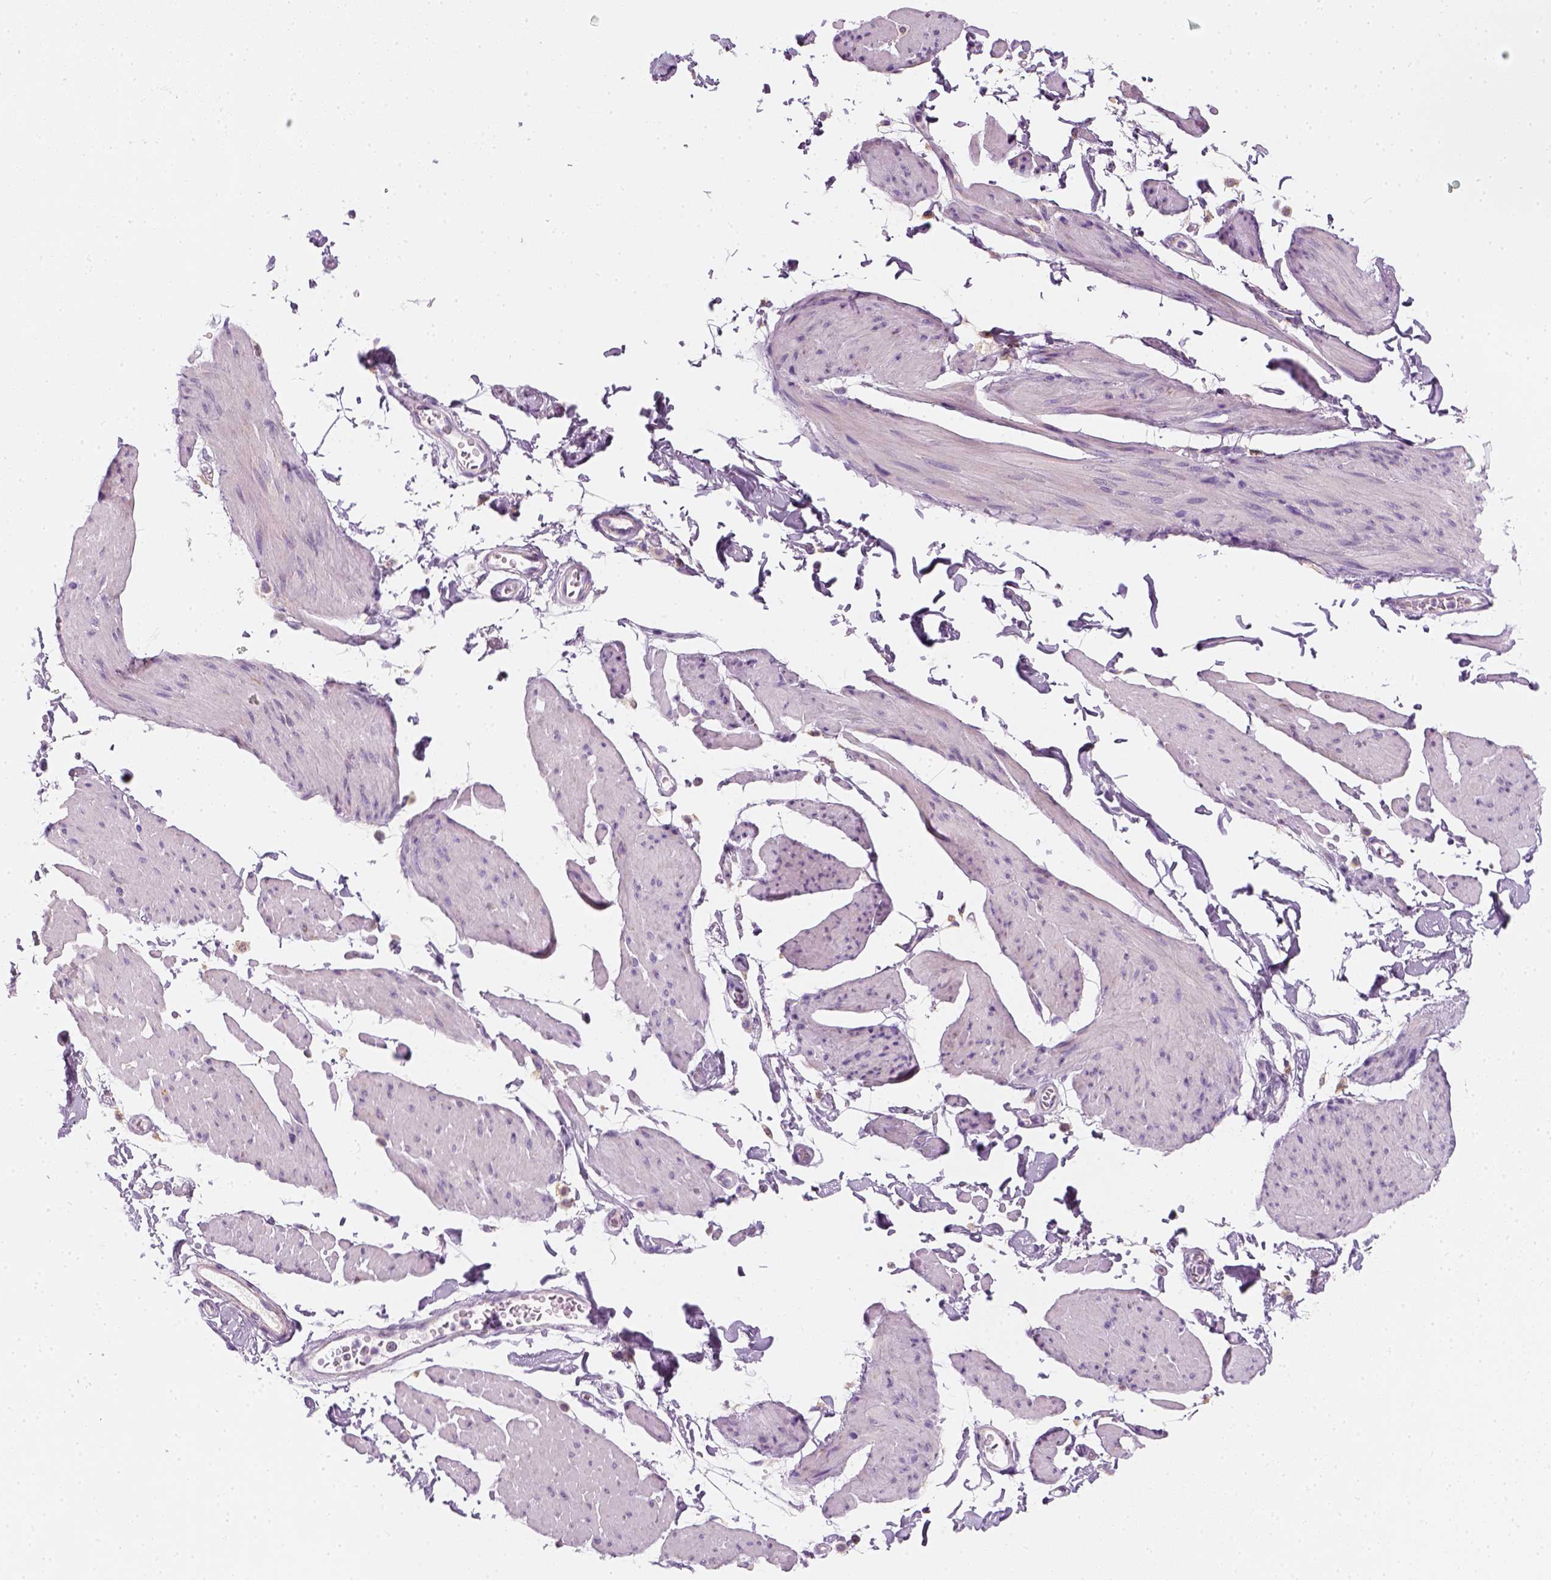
{"staining": {"intensity": "negative", "quantity": "none", "location": "none"}, "tissue": "smooth muscle", "cell_type": "Smooth muscle cells", "image_type": "normal", "snomed": [{"axis": "morphology", "description": "Normal tissue, NOS"}, {"axis": "topography", "description": "Adipose tissue"}, {"axis": "topography", "description": "Smooth muscle"}, {"axis": "topography", "description": "Peripheral nerve tissue"}], "caption": "Immunohistochemistry (IHC) histopathology image of benign smooth muscle: human smooth muscle stained with DAB (3,3'-diaminobenzidine) reveals no significant protein expression in smooth muscle cells. Nuclei are stained in blue.", "gene": "AWAT2", "patient": {"sex": "male", "age": 83}}